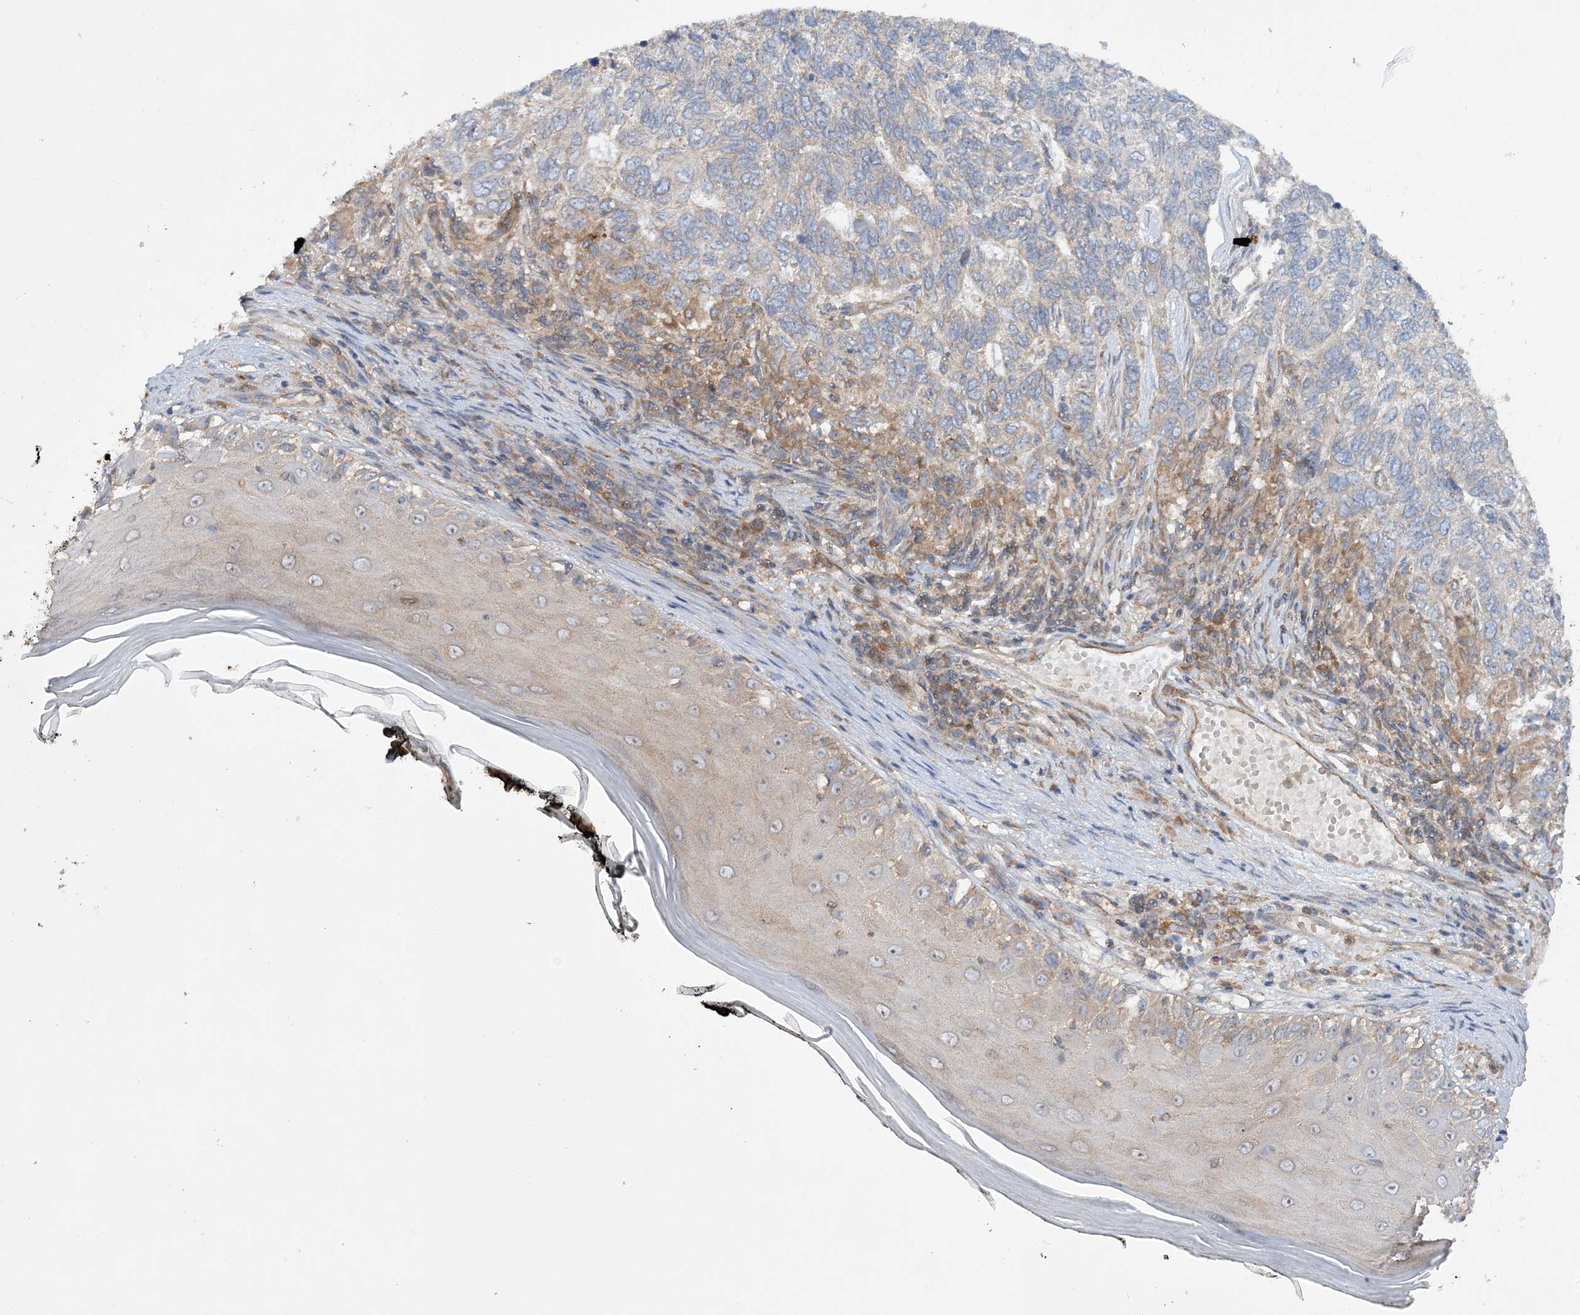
{"staining": {"intensity": "weak", "quantity": "25%-75%", "location": "cytoplasmic/membranous"}, "tissue": "skin cancer", "cell_type": "Tumor cells", "image_type": "cancer", "snomed": [{"axis": "morphology", "description": "Basal cell carcinoma"}, {"axis": "topography", "description": "Skin"}], "caption": "An image of human skin basal cell carcinoma stained for a protein displays weak cytoplasmic/membranous brown staining in tumor cells.", "gene": "ACAP2", "patient": {"sex": "female", "age": 65}}